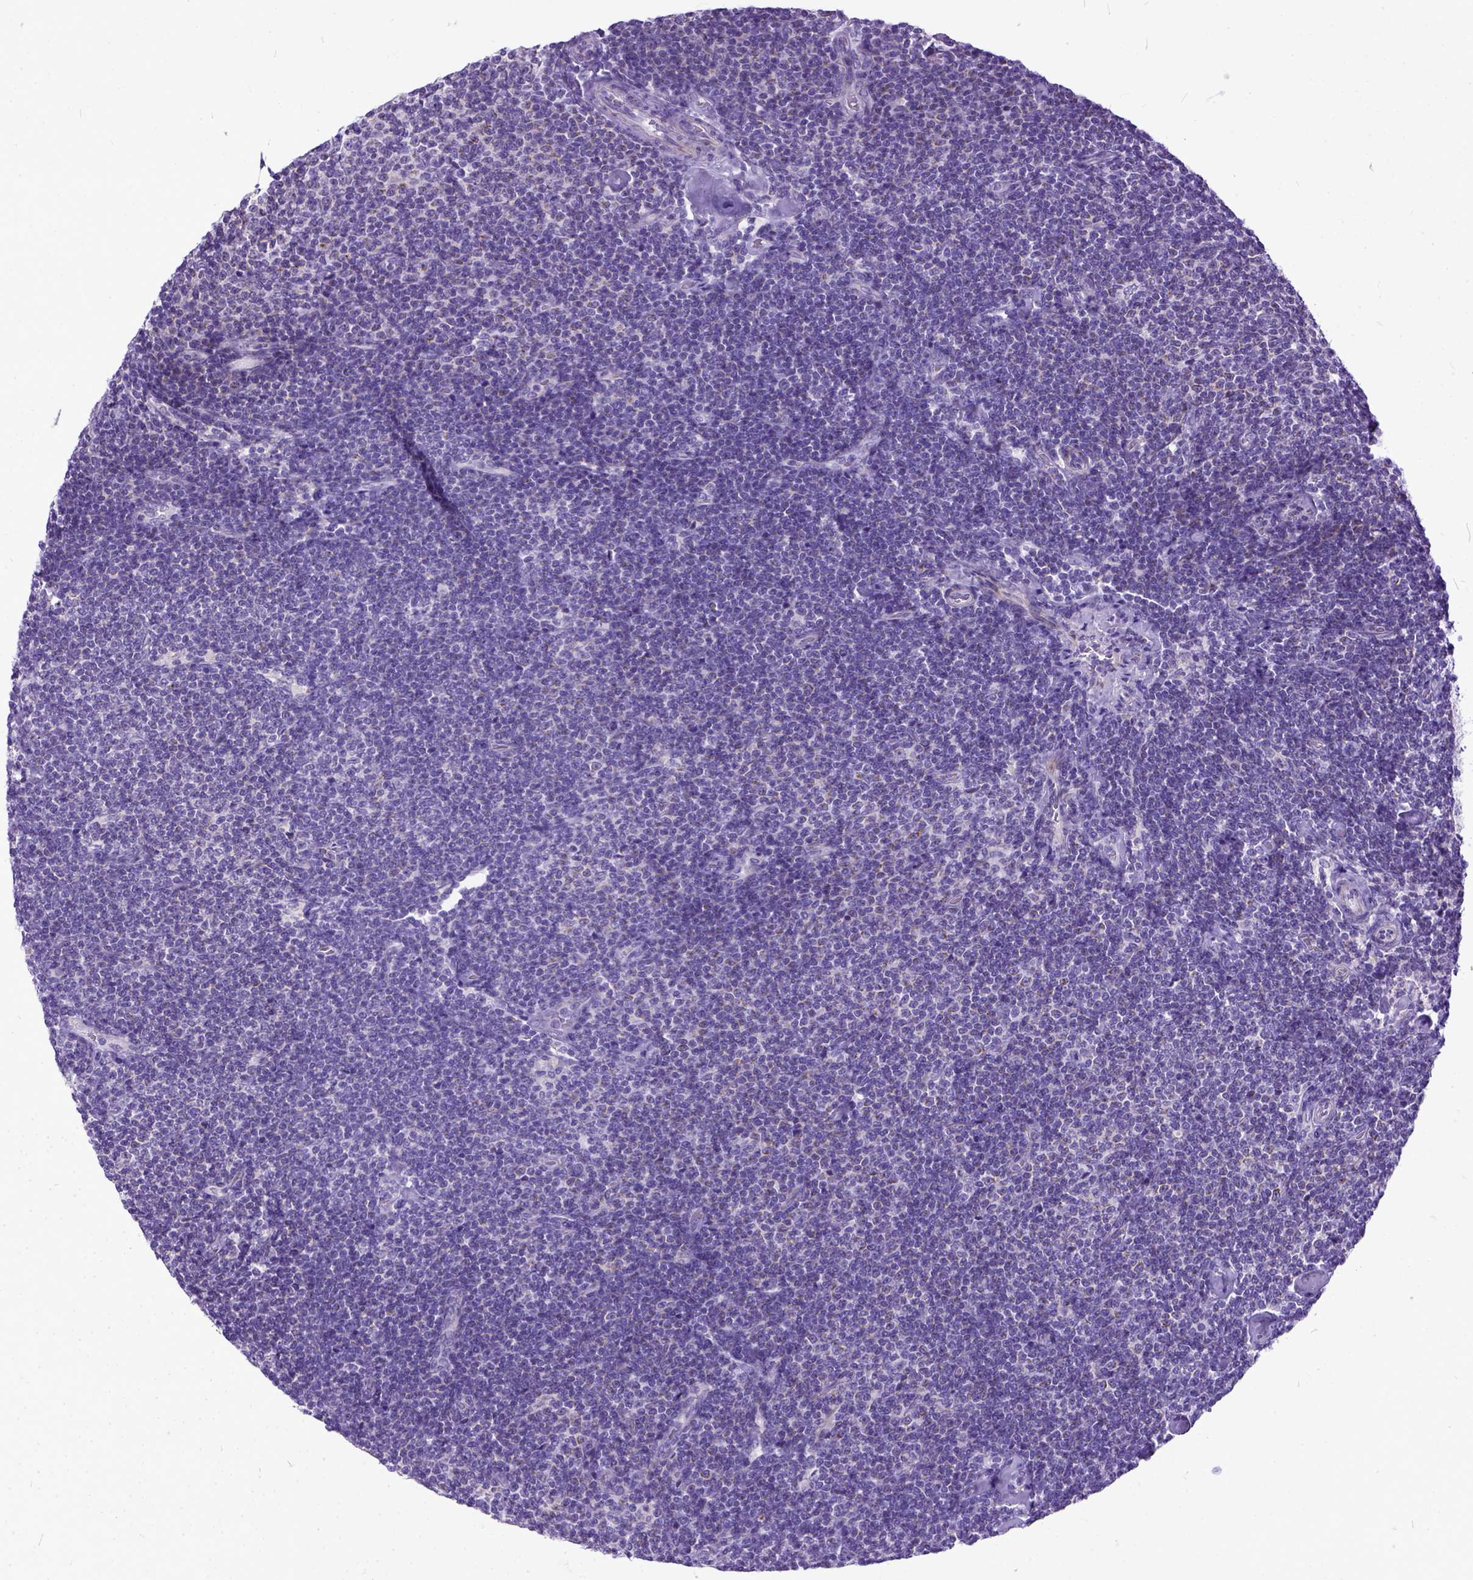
{"staining": {"intensity": "negative", "quantity": "none", "location": "none"}, "tissue": "lymphoma", "cell_type": "Tumor cells", "image_type": "cancer", "snomed": [{"axis": "morphology", "description": "Malignant lymphoma, non-Hodgkin's type, Low grade"}, {"axis": "topography", "description": "Lymph node"}], "caption": "This is a photomicrograph of immunohistochemistry (IHC) staining of lymphoma, which shows no expression in tumor cells.", "gene": "PLK5", "patient": {"sex": "male", "age": 81}}